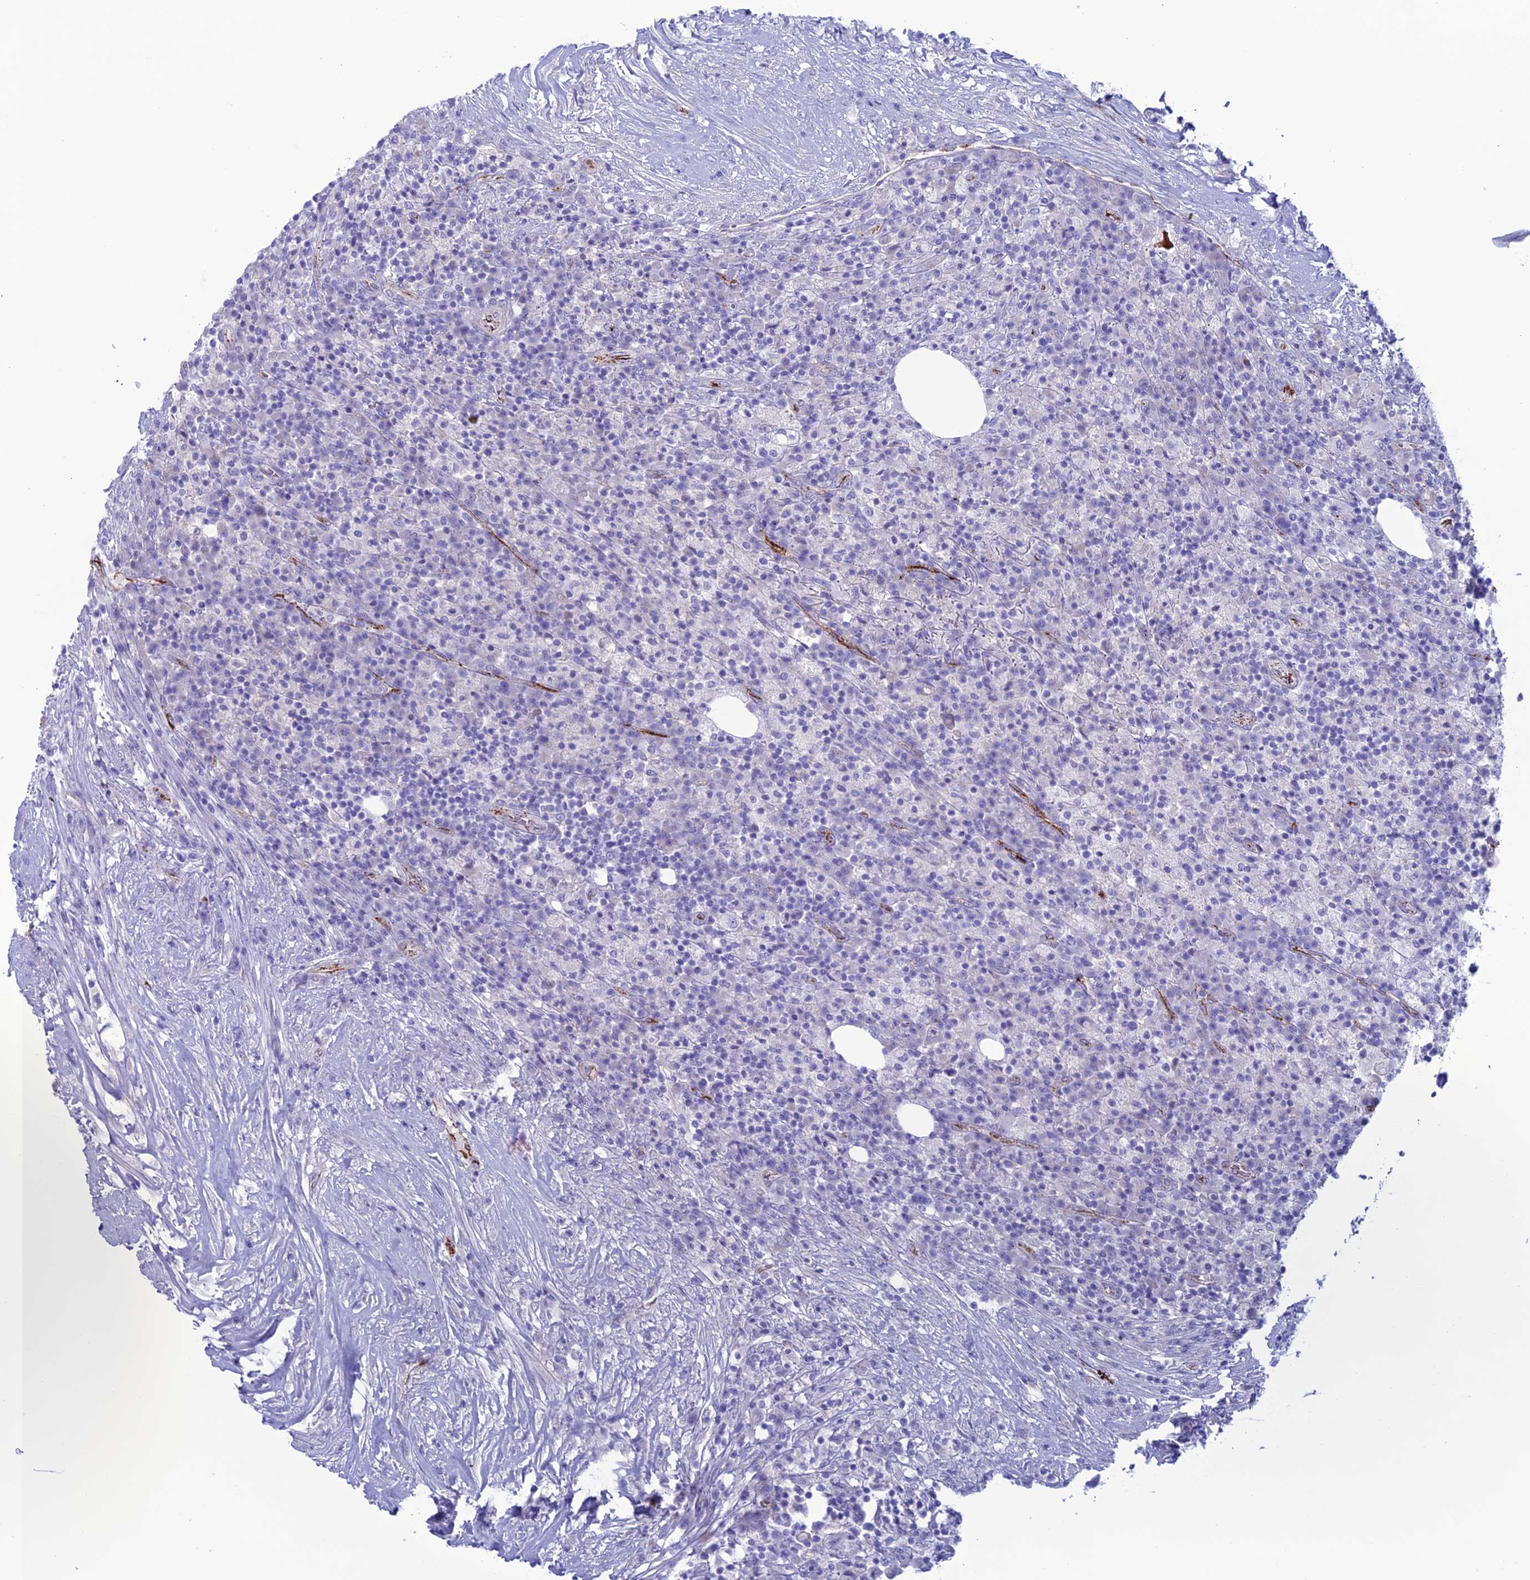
{"staining": {"intensity": "negative", "quantity": "none", "location": "none"}, "tissue": "colorectal cancer", "cell_type": "Tumor cells", "image_type": "cancer", "snomed": [{"axis": "morphology", "description": "Adenocarcinoma, NOS"}, {"axis": "topography", "description": "Colon"}], "caption": "A photomicrograph of adenocarcinoma (colorectal) stained for a protein reveals no brown staining in tumor cells.", "gene": "CDC42EP5", "patient": {"sex": "male", "age": 83}}